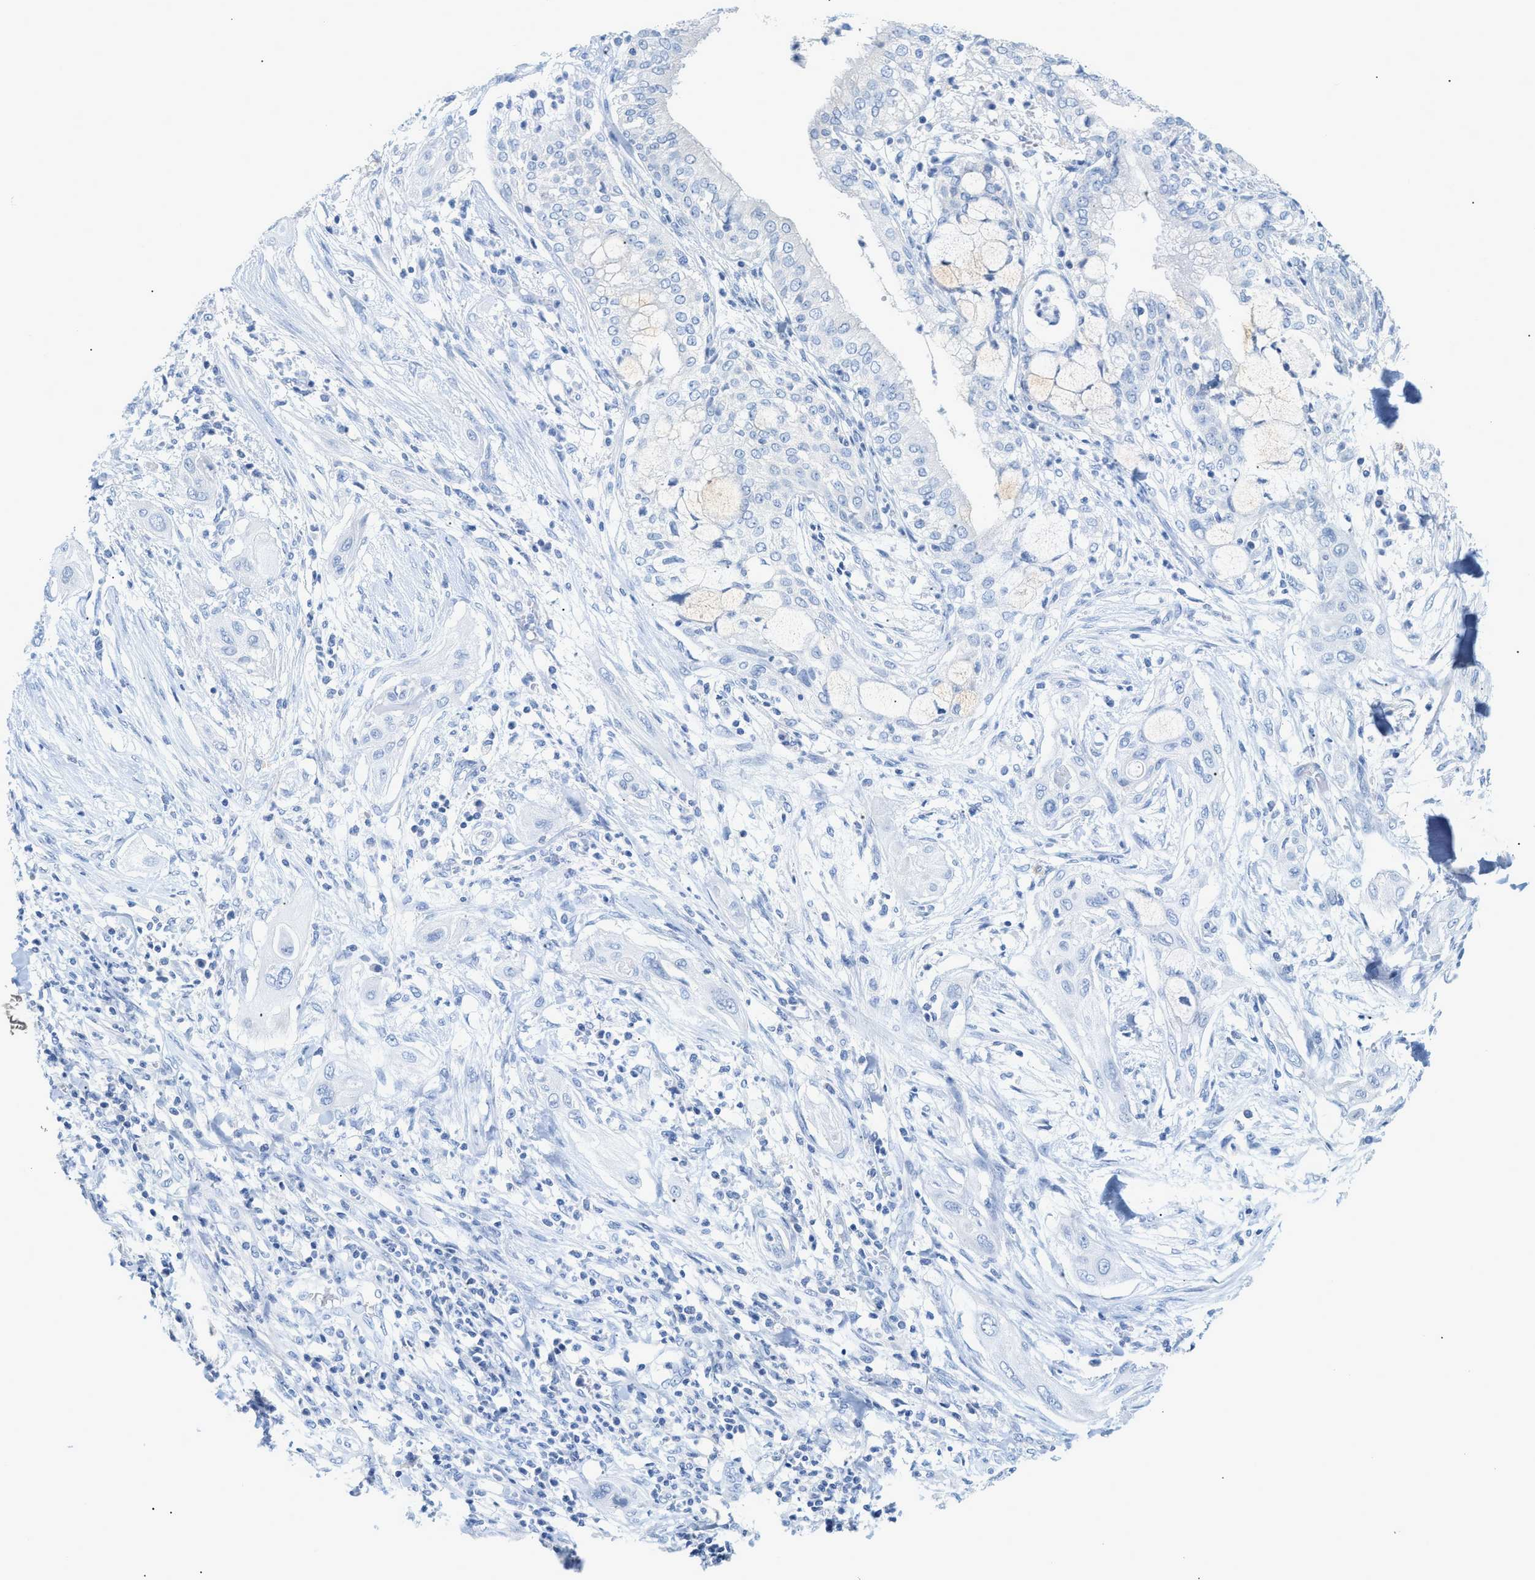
{"staining": {"intensity": "negative", "quantity": "none", "location": "none"}, "tissue": "lung cancer", "cell_type": "Tumor cells", "image_type": "cancer", "snomed": [{"axis": "morphology", "description": "Squamous cell carcinoma, NOS"}, {"axis": "topography", "description": "Lung"}], "caption": "The histopathology image displays no significant expression in tumor cells of lung cancer.", "gene": "PAPPA", "patient": {"sex": "female", "age": 47}}